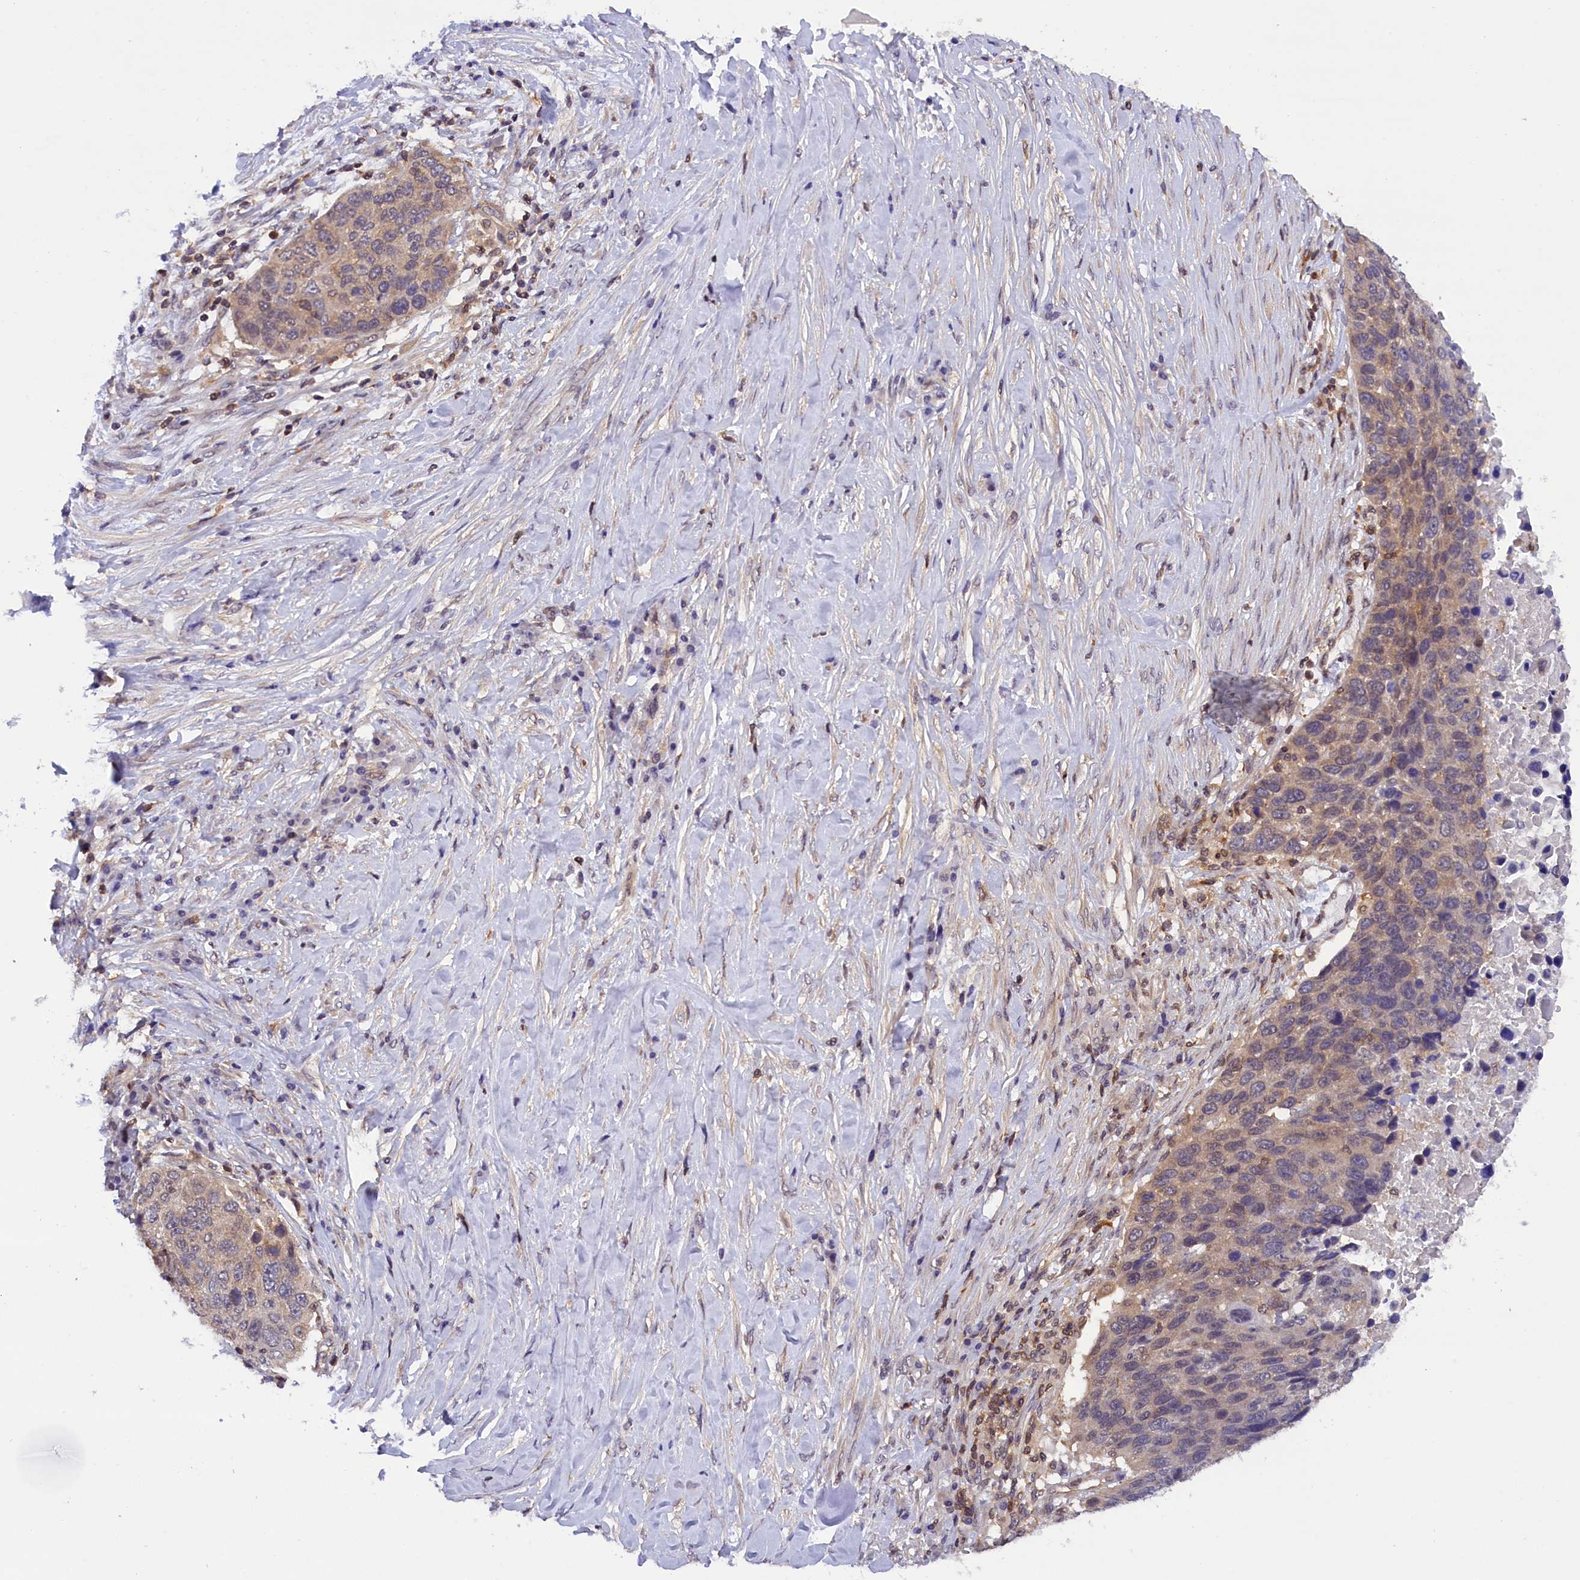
{"staining": {"intensity": "weak", "quantity": "25%-75%", "location": "cytoplasmic/membranous"}, "tissue": "lung cancer", "cell_type": "Tumor cells", "image_type": "cancer", "snomed": [{"axis": "morphology", "description": "Normal tissue, NOS"}, {"axis": "morphology", "description": "Squamous cell carcinoma, NOS"}, {"axis": "topography", "description": "Lymph node"}, {"axis": "topography", "description": "Lung"}], "caption": "Lung cancer (squamous cell carcinoma) was stained to show a protein in brown. There is low levels of weak cytoplasmic/membranous positivity in approximately 25%-75% of tumor cells. Using DAB (3,3'-diaminobenzidine) (brown) and hematoxylin (blue) stains, captured at high magnification using brightfield microscopy.", "gene": "TBCB", "patient": {"sex": "male", "age": 66}}